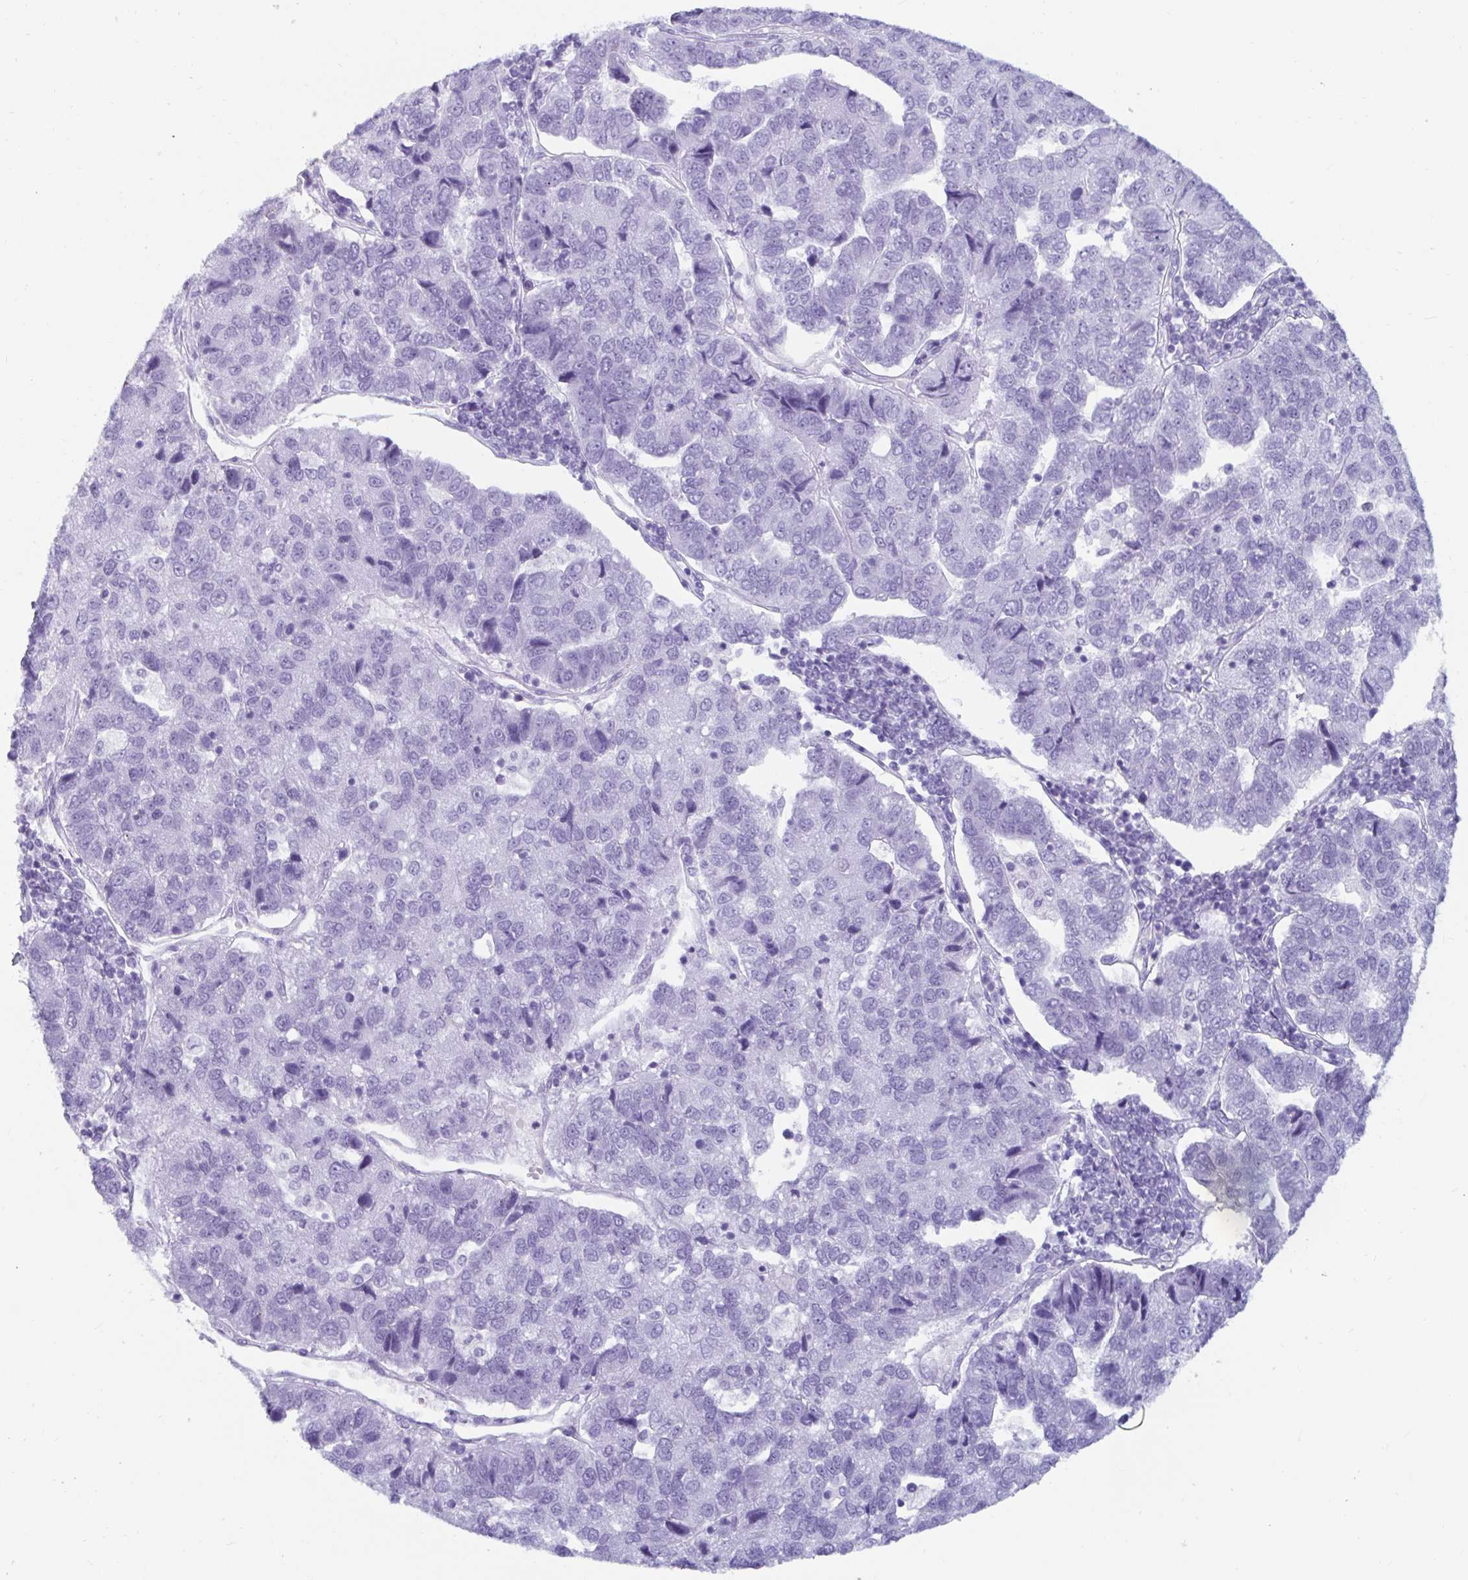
{"staining": {"intensity": "negative", "quantity": "none", "location": "none"}, "tissue": "pancreatic cancer", "cell_type": "Tumor cells", "image_type": "cancer", "snomed": [{"axis": "morphology", "description": "Adenocarcinoma, NOS"}, {"axis": "topography", "description": "Pancreas"}], "caption": "Image shows no significant protein positivity in tumor cells of adenocarcinoma (pancreatic). (DAB immunohistochemistry (IHC) with hematoxylin counter stain).", "gene": "GKN2", "patient": {"sex": "female", "age": 61}}